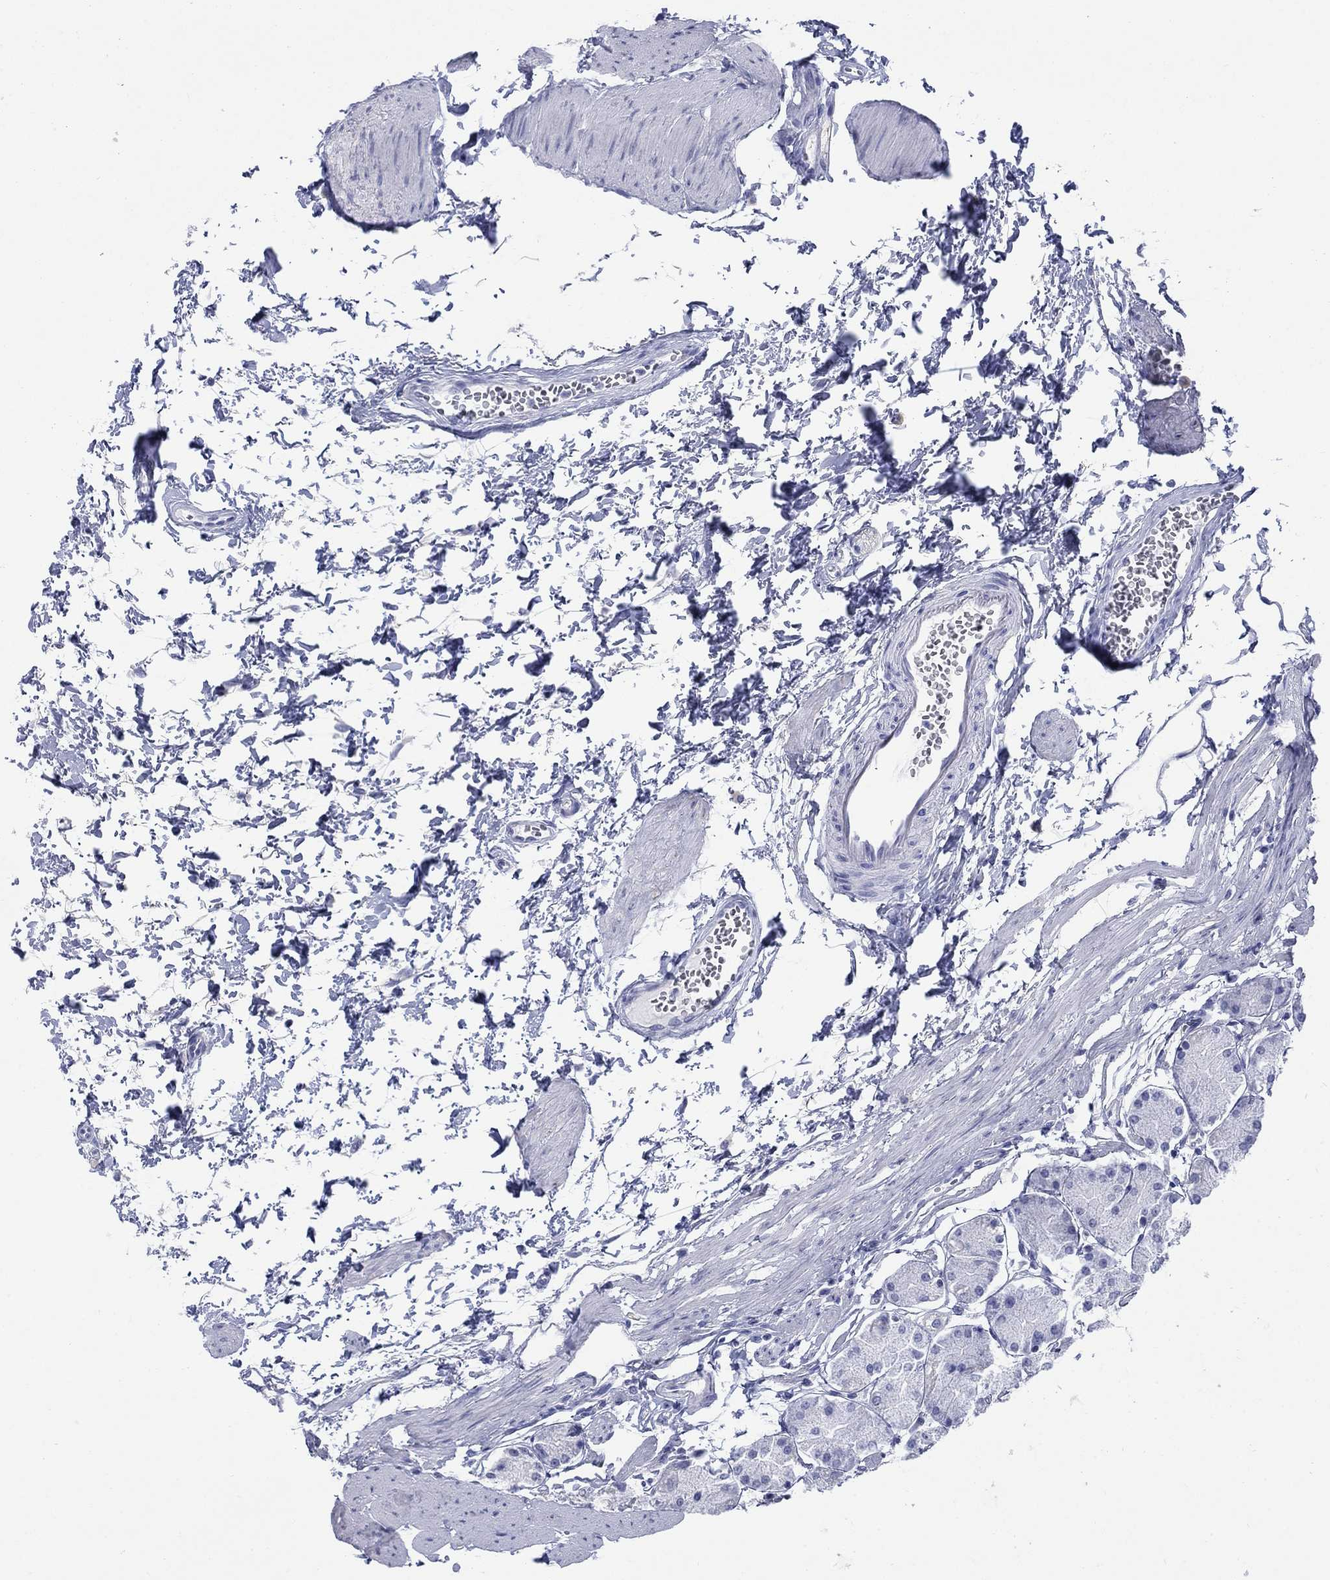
{"staining": {"intensity": "weak", "quantity": "<25%", "location": "cytoplasmic/membranous"}, "tissue": "stomach", "cell_type": "Glandular cells", "image_type": "normal", "snomed": [{"axis": "morphology", "description": "Normal tissue, NOS"}, {"axis": "topography", "description": "Stomach, upper"}], "caption": "High power microscopy photomicrograph of an immunohistochemistry image of normal stomach, revealing no significant positivity in glandular cells.", "gene": "IGF2BP3", "patient": {"sex": "male", "age": 60}}